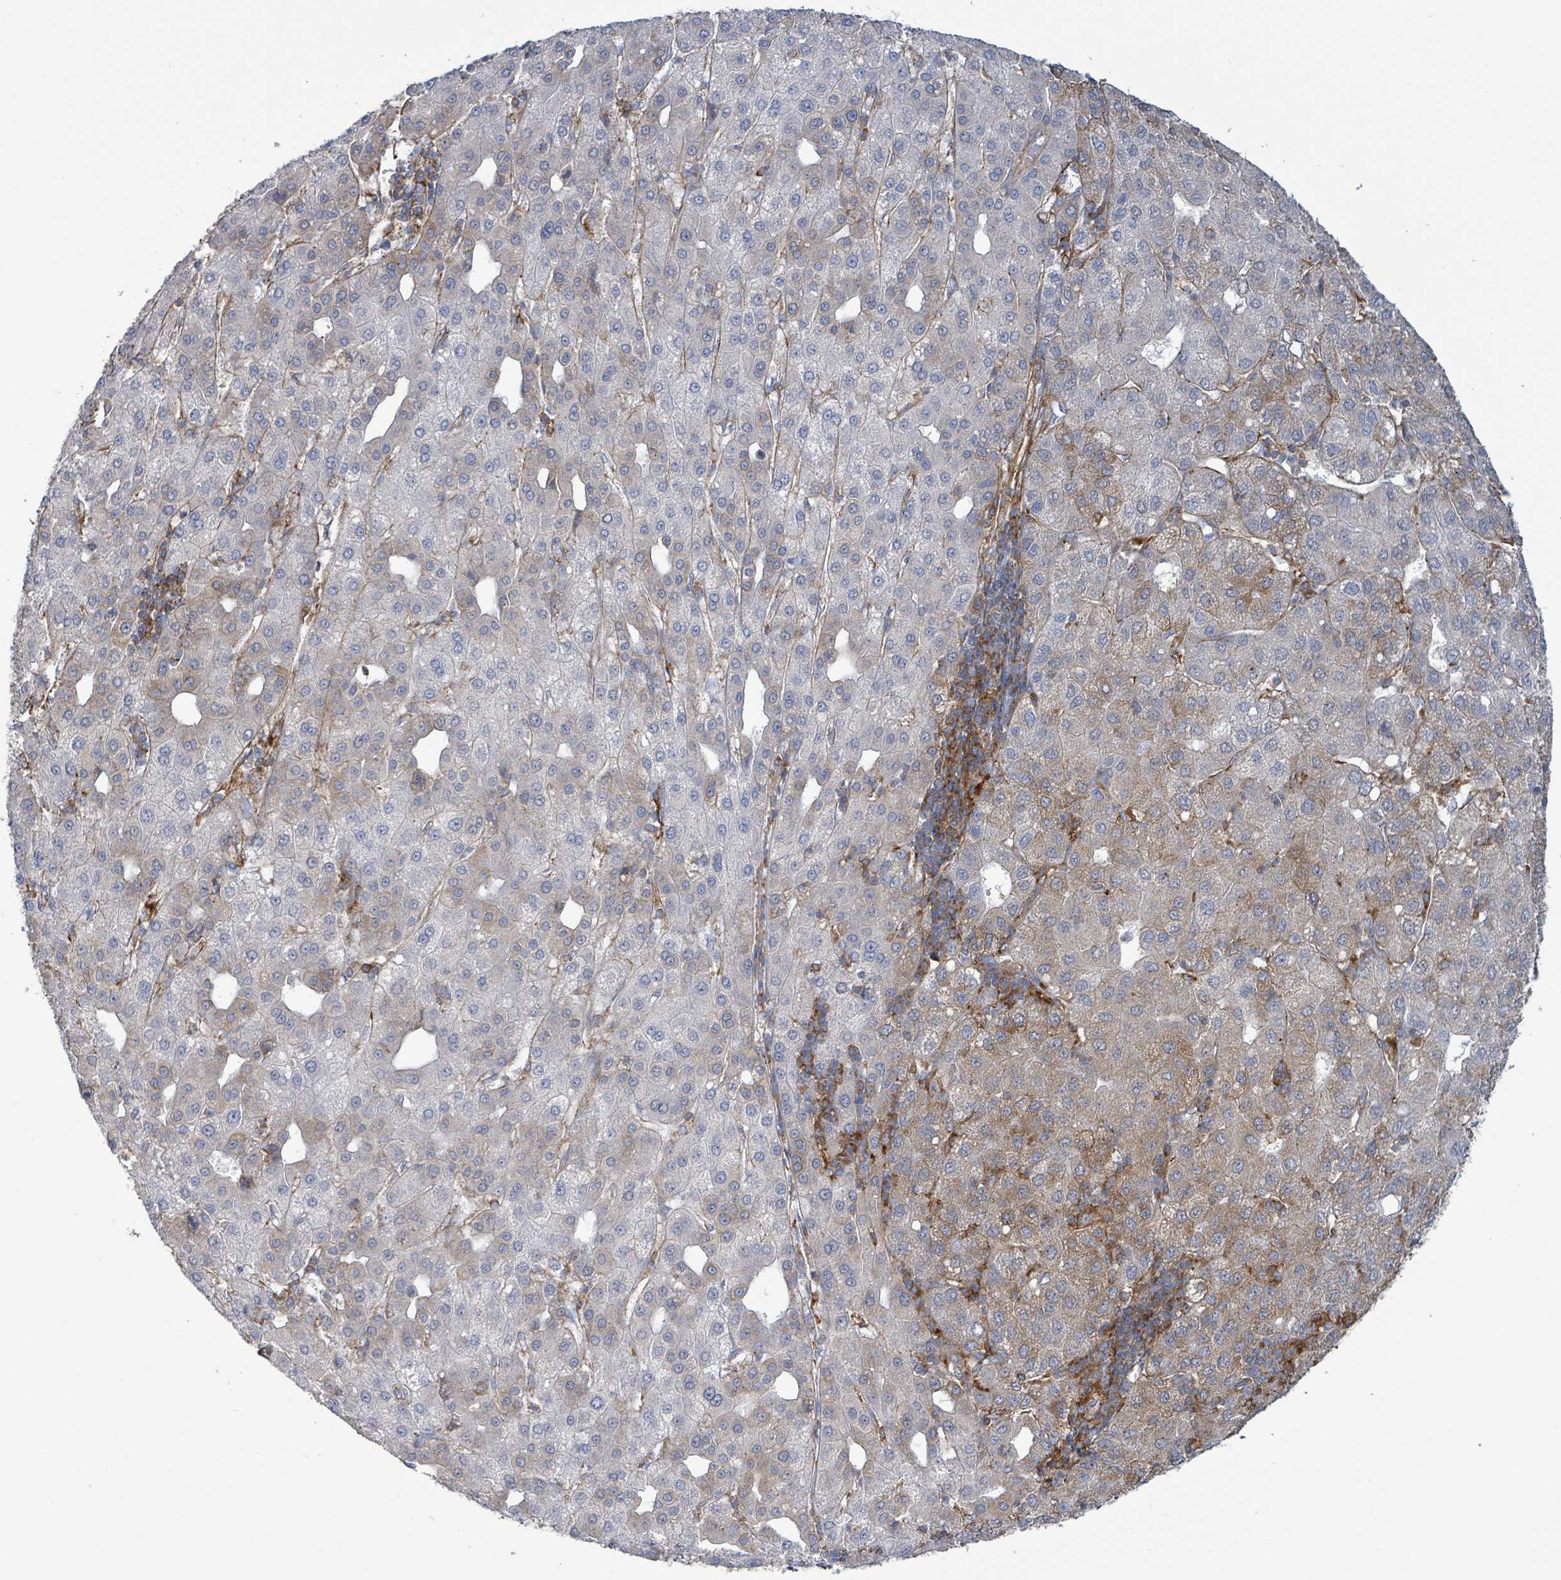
{"staining": {"intensity": "moderate", "quantity": "<25%", "location": "cytoplasmic/membranous"}, "tissue": "liver cancer", "cell_type": "Tumor cells", "image_type": "cancer", "snomed": [{"axis": "morphology", "description": "Carcinoma, Hepatocellular, NOS"}, {"axis": "topography", "description": "Liver"}], "caption": "The micrograph displays staining of liver cancer, revealing moderate cytoplasmic/membranous protein staining (brown color) within tumor cells.", "gene": "EGFL7", "patient": {"sex": "male", "age": 65}}